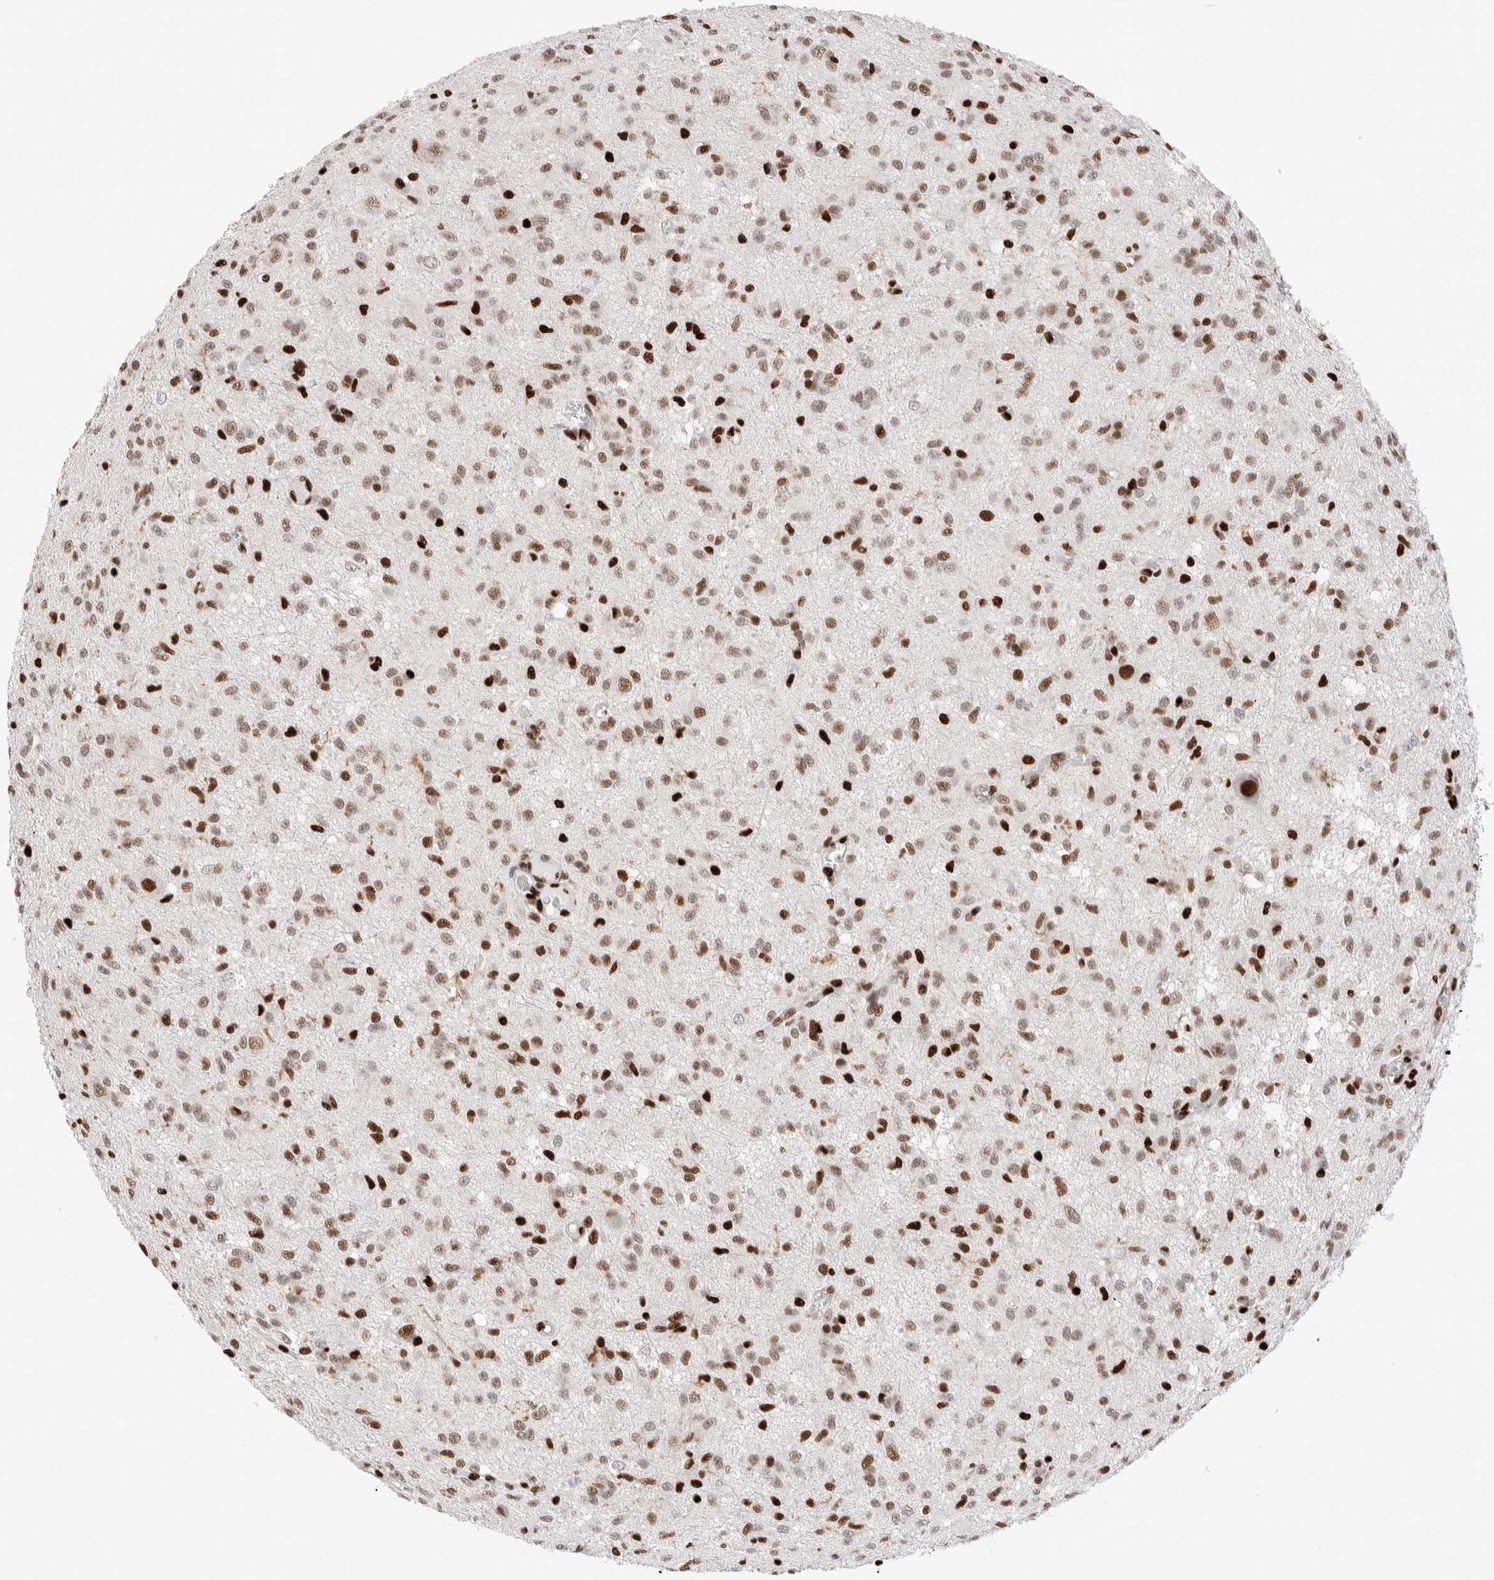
{"staining": {"intensity": "strong", "quantity": "25%-75%", "location": "nuclear"}, "tissue": "glioma", "cell_type": "Tumor cells", "image_type": "cancer", "snomed": [{"axis": "morphology", "description": "Glioma, malignant, High grade"}, {"axis": "topography", "description": "Brain"}], "caption": "An immunohistochemistry histopathology image of tumor tissue is shown. Protein staining in brown highlights strong nuclear positivity in glioma within tumor cells. Nuclei are stained in blue.", "gene": "RNASEK-C17orf49", "patient": {"sex": "female", "age": 59}}